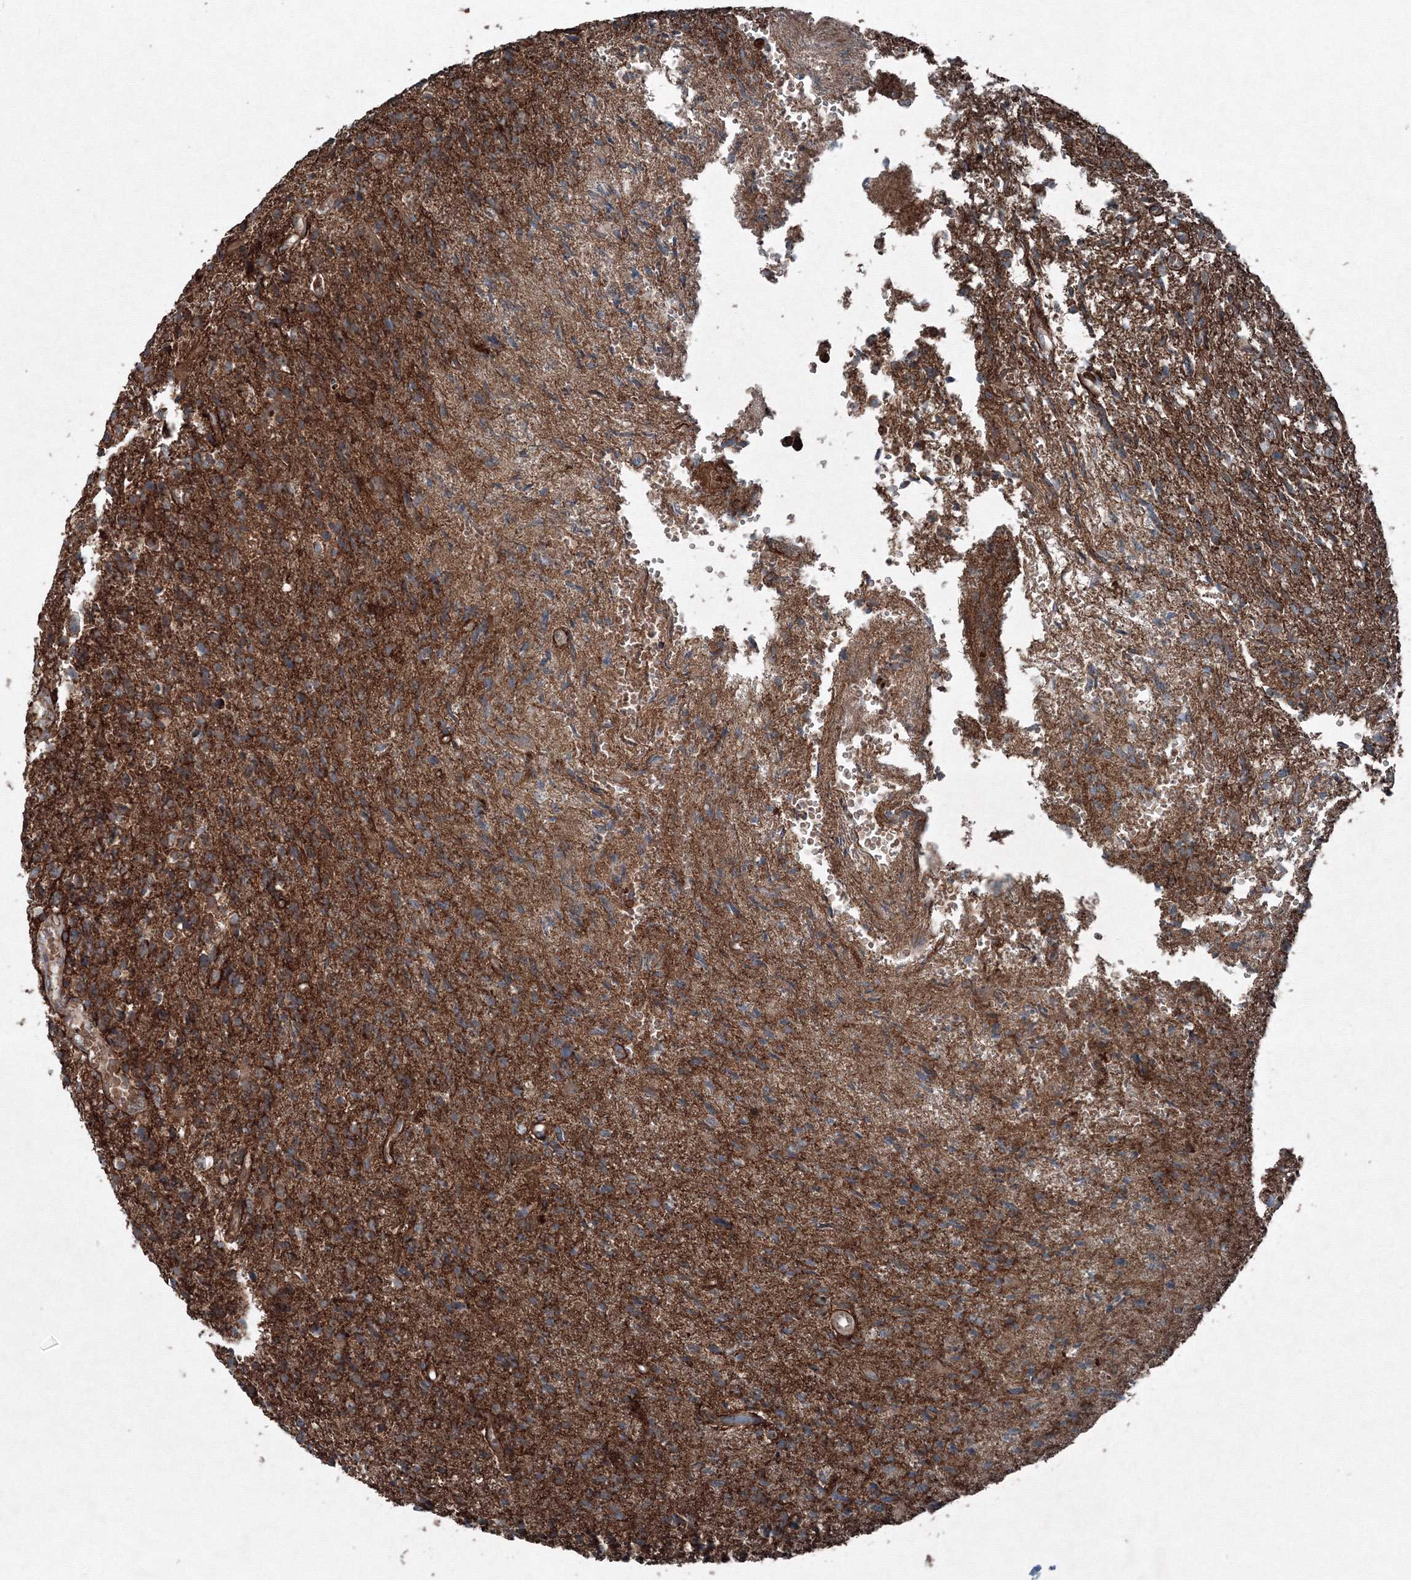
{"staining": {"intensity": "strong", "quantity": ">75%", "location": "cytoplasmic/membranous"}, "tissue": "glioma", "cell_type": "Tumor cells", "image_type": "cancer", "snomed": [{"axis": "morphology", "description": "Glioma, malignant, High grade"}, {"axis": "topography", "description": "Brain"}], "caption": "High-grade glioma (malignant) stained with immunohistochemistry reveals strong cytoplasmic/membranous expression in about >75% of tumor cells.", "gene": "COPS7B", "patient": {"sex": "male", "age": 72}}